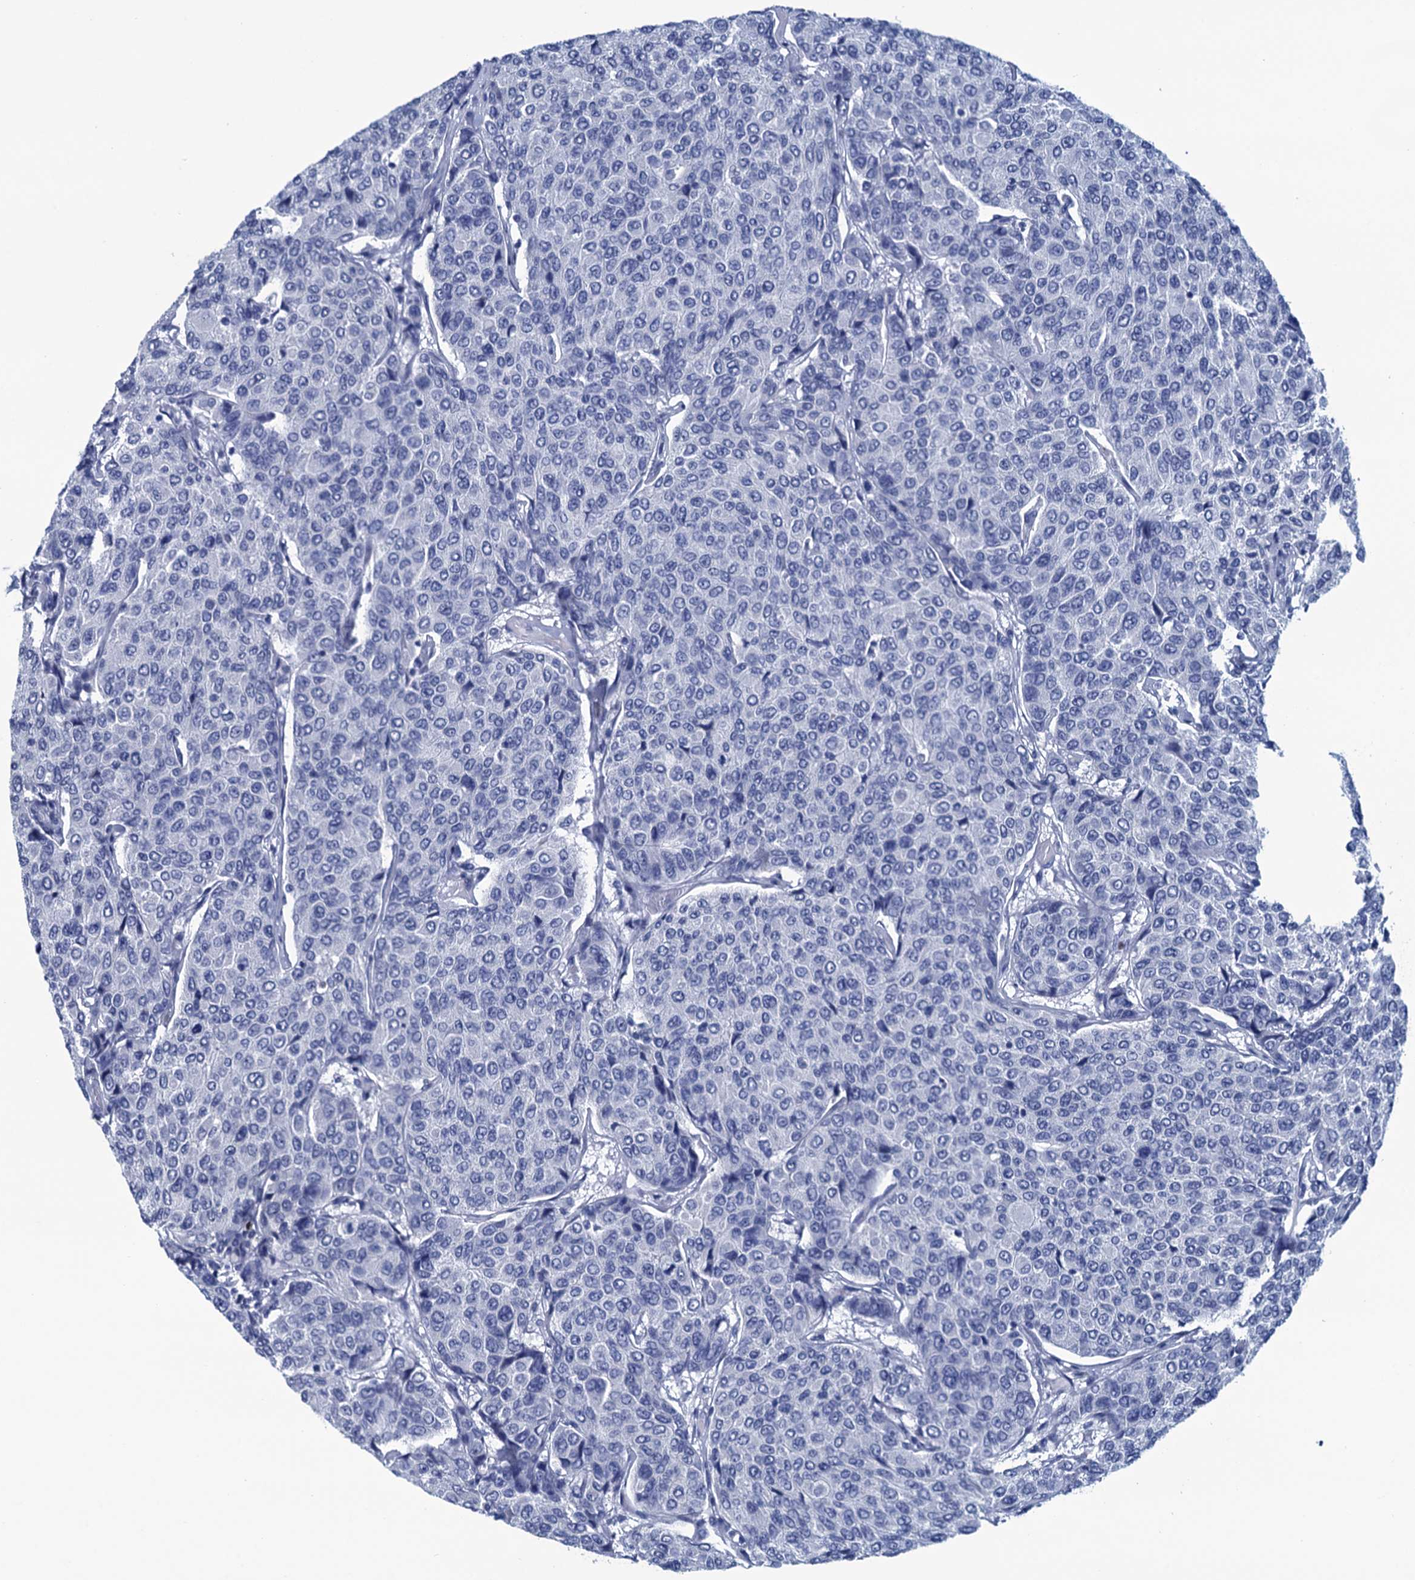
{"staining": {"intensity": "negative", "quantity": "none", "location": "none"}, "tissue": "breast cancer", "cell_type": "Tumor cells", "image_type": "cancer", "snomed": [{"axis": "morphology", "description": "Duct carcinoma"}, {"axis": "topography", "description": "Breast"}], "caption": "IHC photomicrograph of neoplastic tissue: human breast intraductal carcinoma stained with DAB demonstrates no significant protein positivity in tumor cells. (Immunohistochemistry, brightfield microscopy, high magnification).", "gene": "RHCG", "patient": {"sex": "female", "age": 55}}